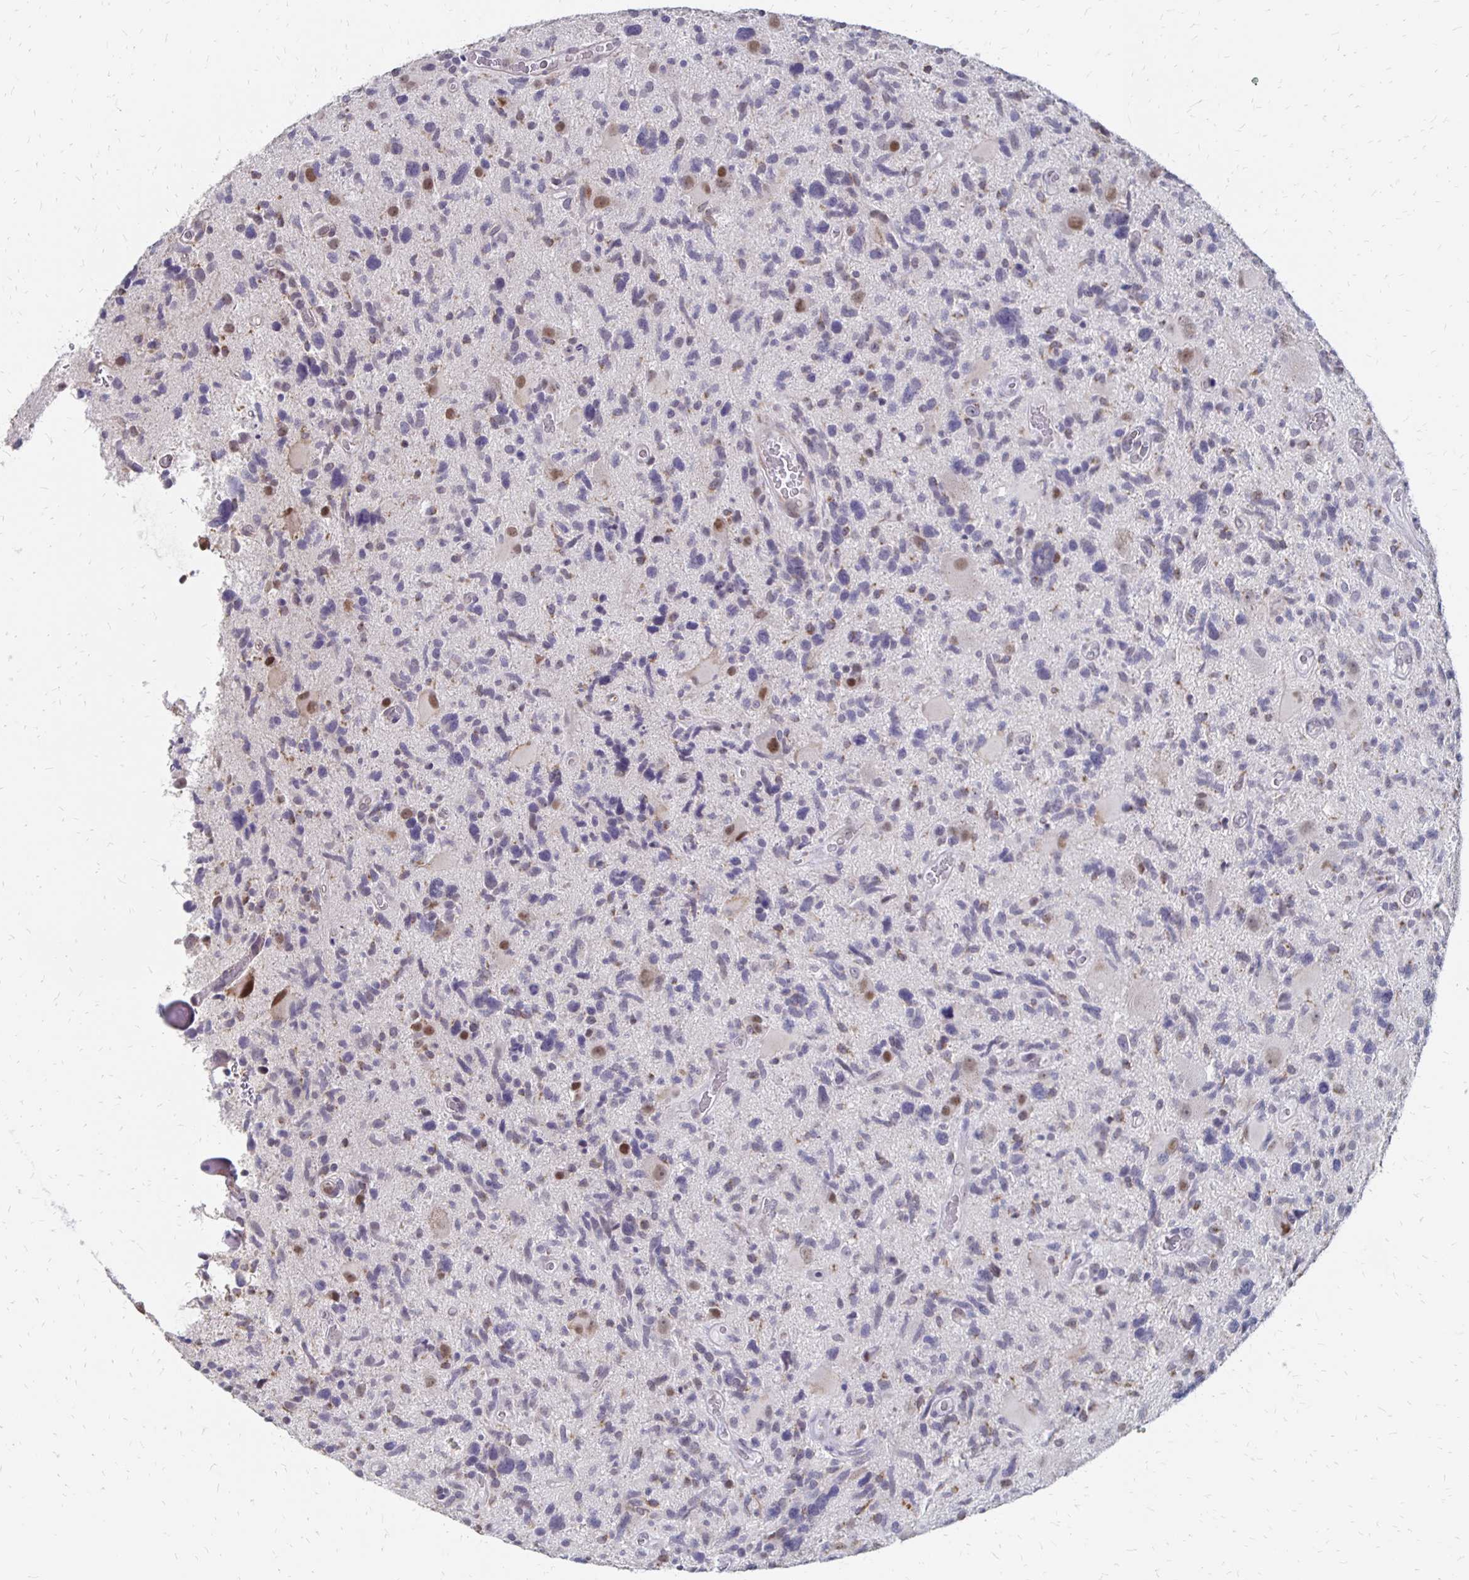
{"staining": {"intensity": "negative", "quantity": "none", "location": "none"}, "tissue": "glioma", "cell_type": "Tumor cells", "image_type": "cancer", "snomed": [{"axis": "morphology", "description": "Glioma, malignant, High grade"}, {"axis": "topography", "description": "Brain"}], "caption": "Immunohistochemistry of human glioma shows no expression in tumor cells.", "gene": "ATOSB", "patient": {"sex": "male", "age": 49}}